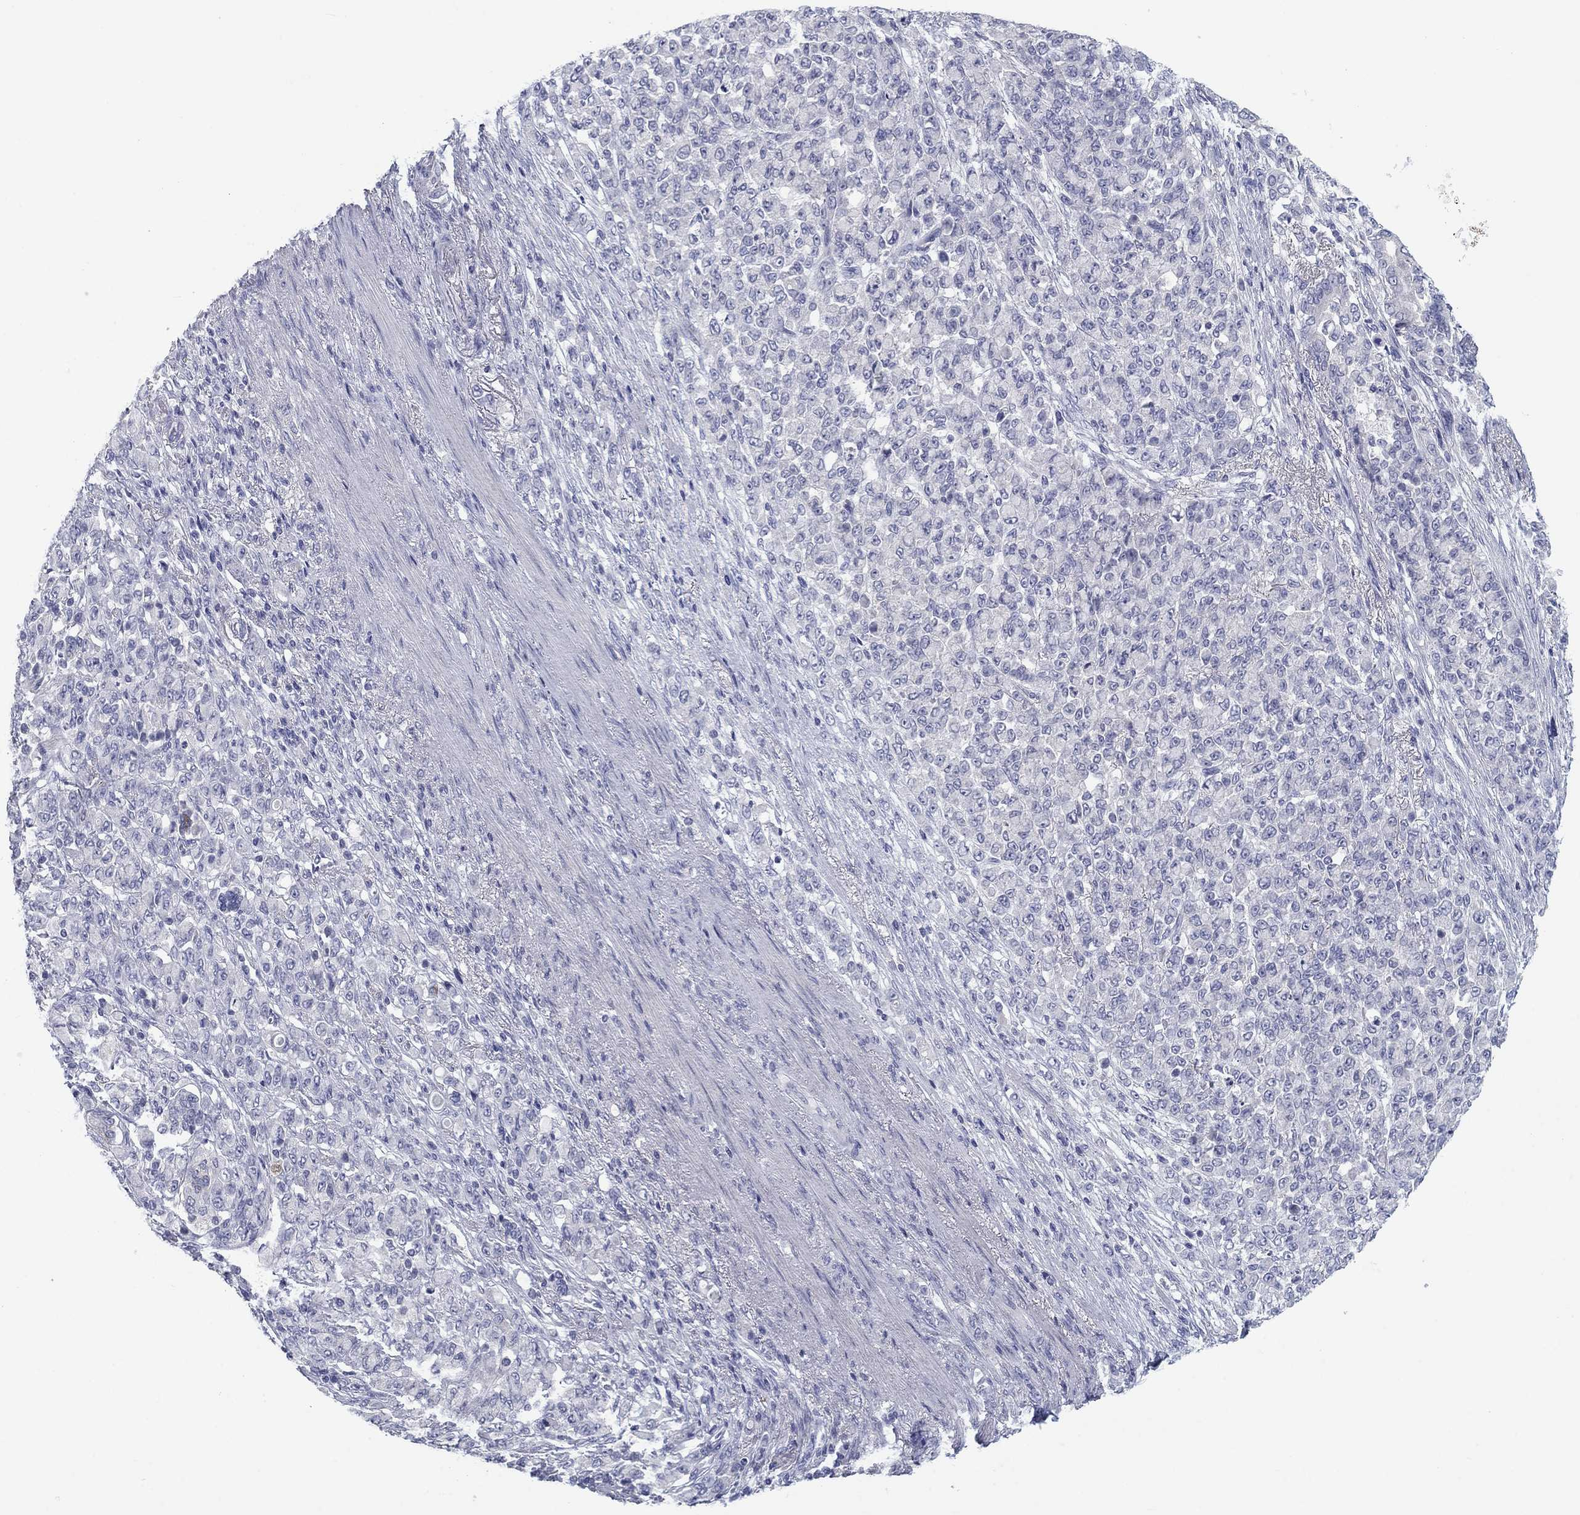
{"staining": {"intensity": "negative", "quantity": "none", "location": "none"}, "tissue": "stomach cancer", "cell_type": "Tumor cells", "image_type": "cancer", "snomed": [{"axis": "morphology", "description": "Normal tissue, NOS"}, {"axis": "morphology", "description": "Adenocarcinoma, NOS"}, {"axis": "topography", "description": "Stomach"}], "caption": "A high-resolution photomicrograph shows immunohistochemistry (IHC) staining of stomach cancer (adenocarcinoma), which shows no significant expression in tumor cells. (DAB IHC, high magnification).", "gene": "CALB1", "patient": {"sex": "female", "age": 79}}